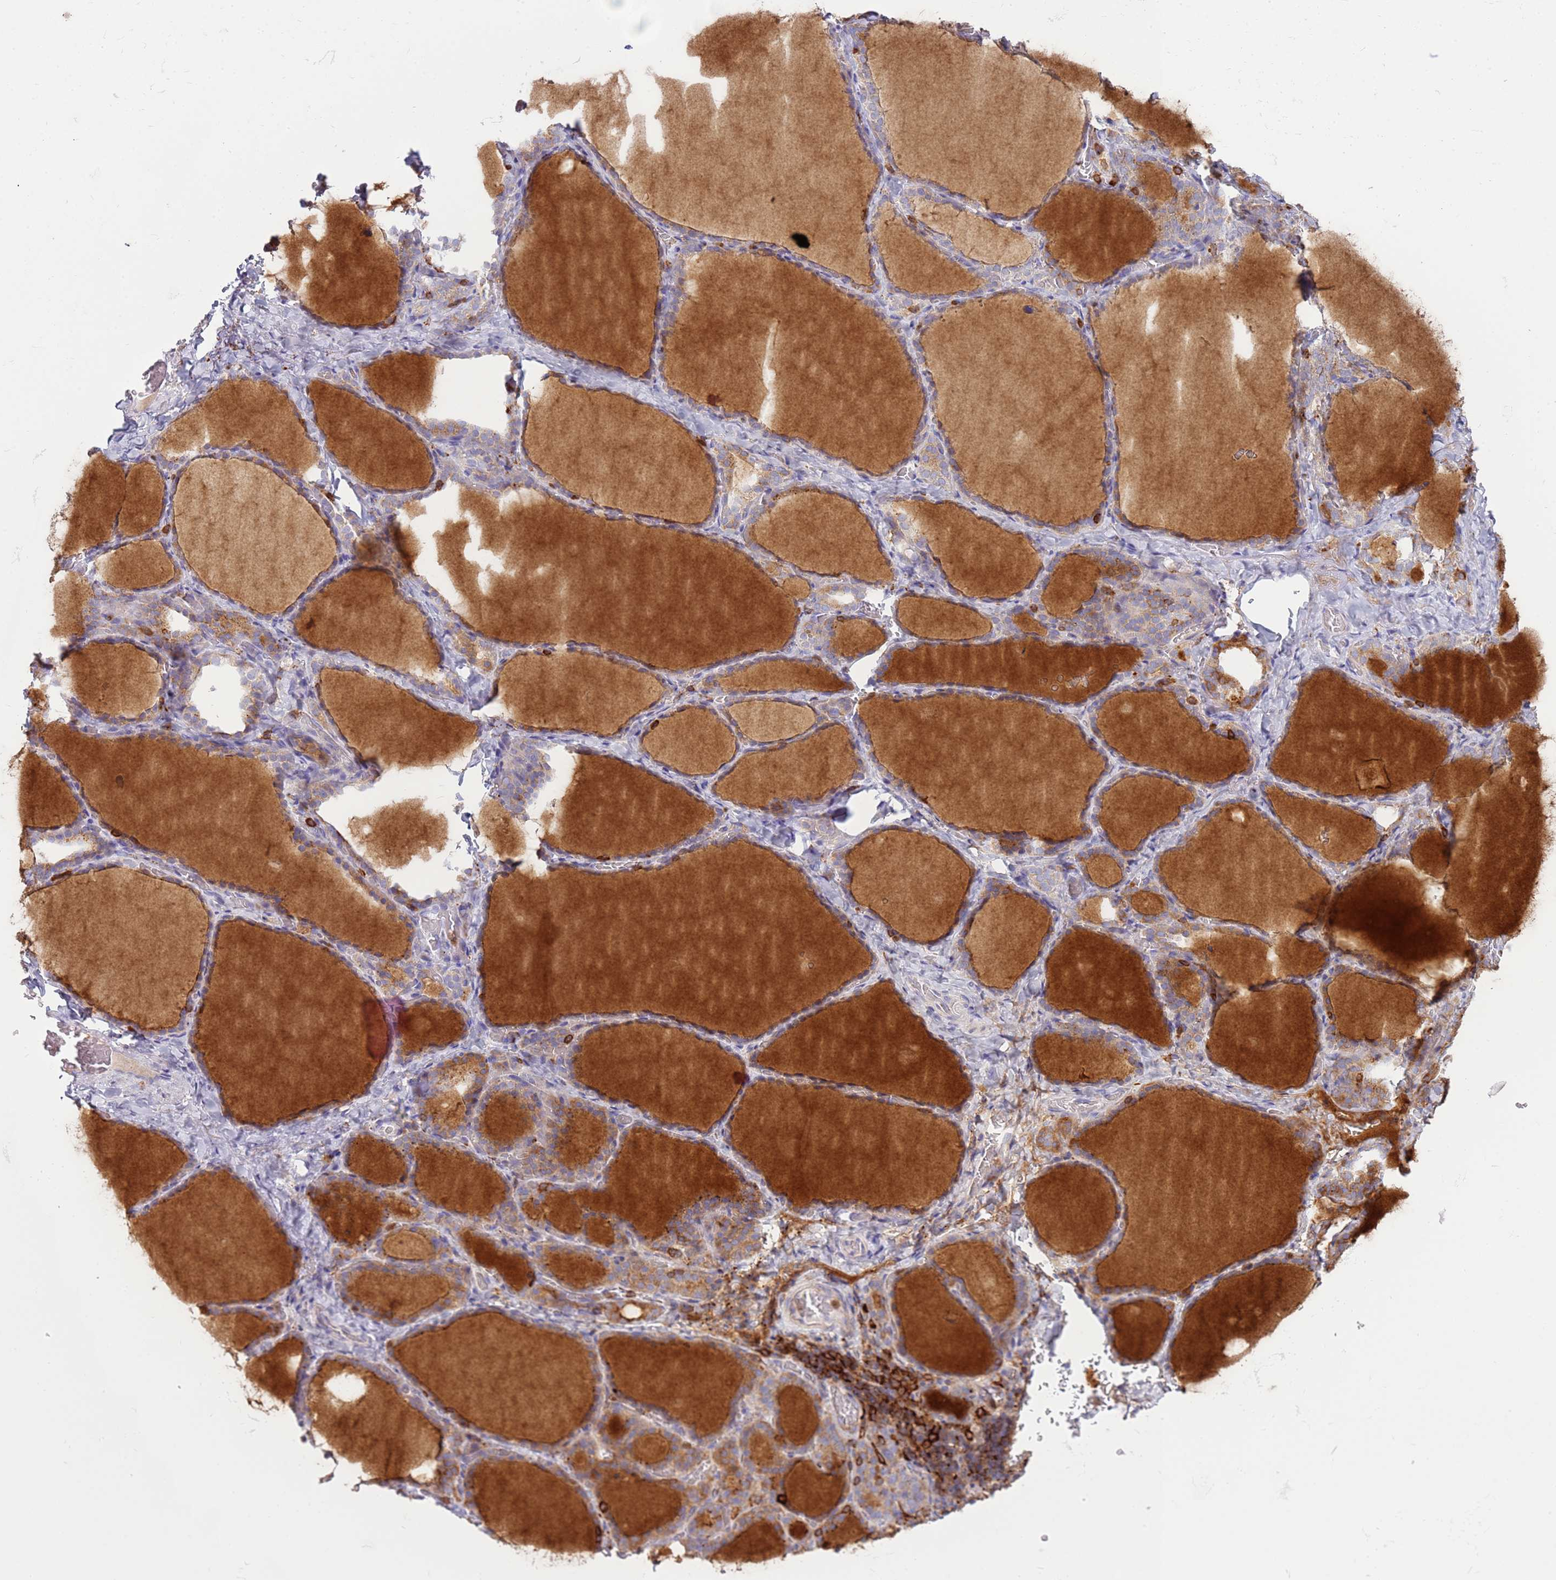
{"staining": {"intensity": "moderate", "quantity": ">75%", "location": "cytoplasmic/membranous"}, "tissue": "thyroid gland", "cell_type": "Glandular cells", "image_type": "normal", "snomed": [{"axis": "morphology", "description": "Normal tissue, NOS"}, {"axis": "topography", "description": "Thyroid gland"}], "caption": "The photomicrograph demonstrates immunohistochemical staining of benign thyroid gland. There is moderate cytoplasmic/membranous expression is appreciated in approximately >75% of glandular cells. (DAB (3,3'-diaminobenzidine) IHC with brightfield microscopy, high magnification).", "gene": "TTPAL", "patient": {"sex": "female", "age": 39}}